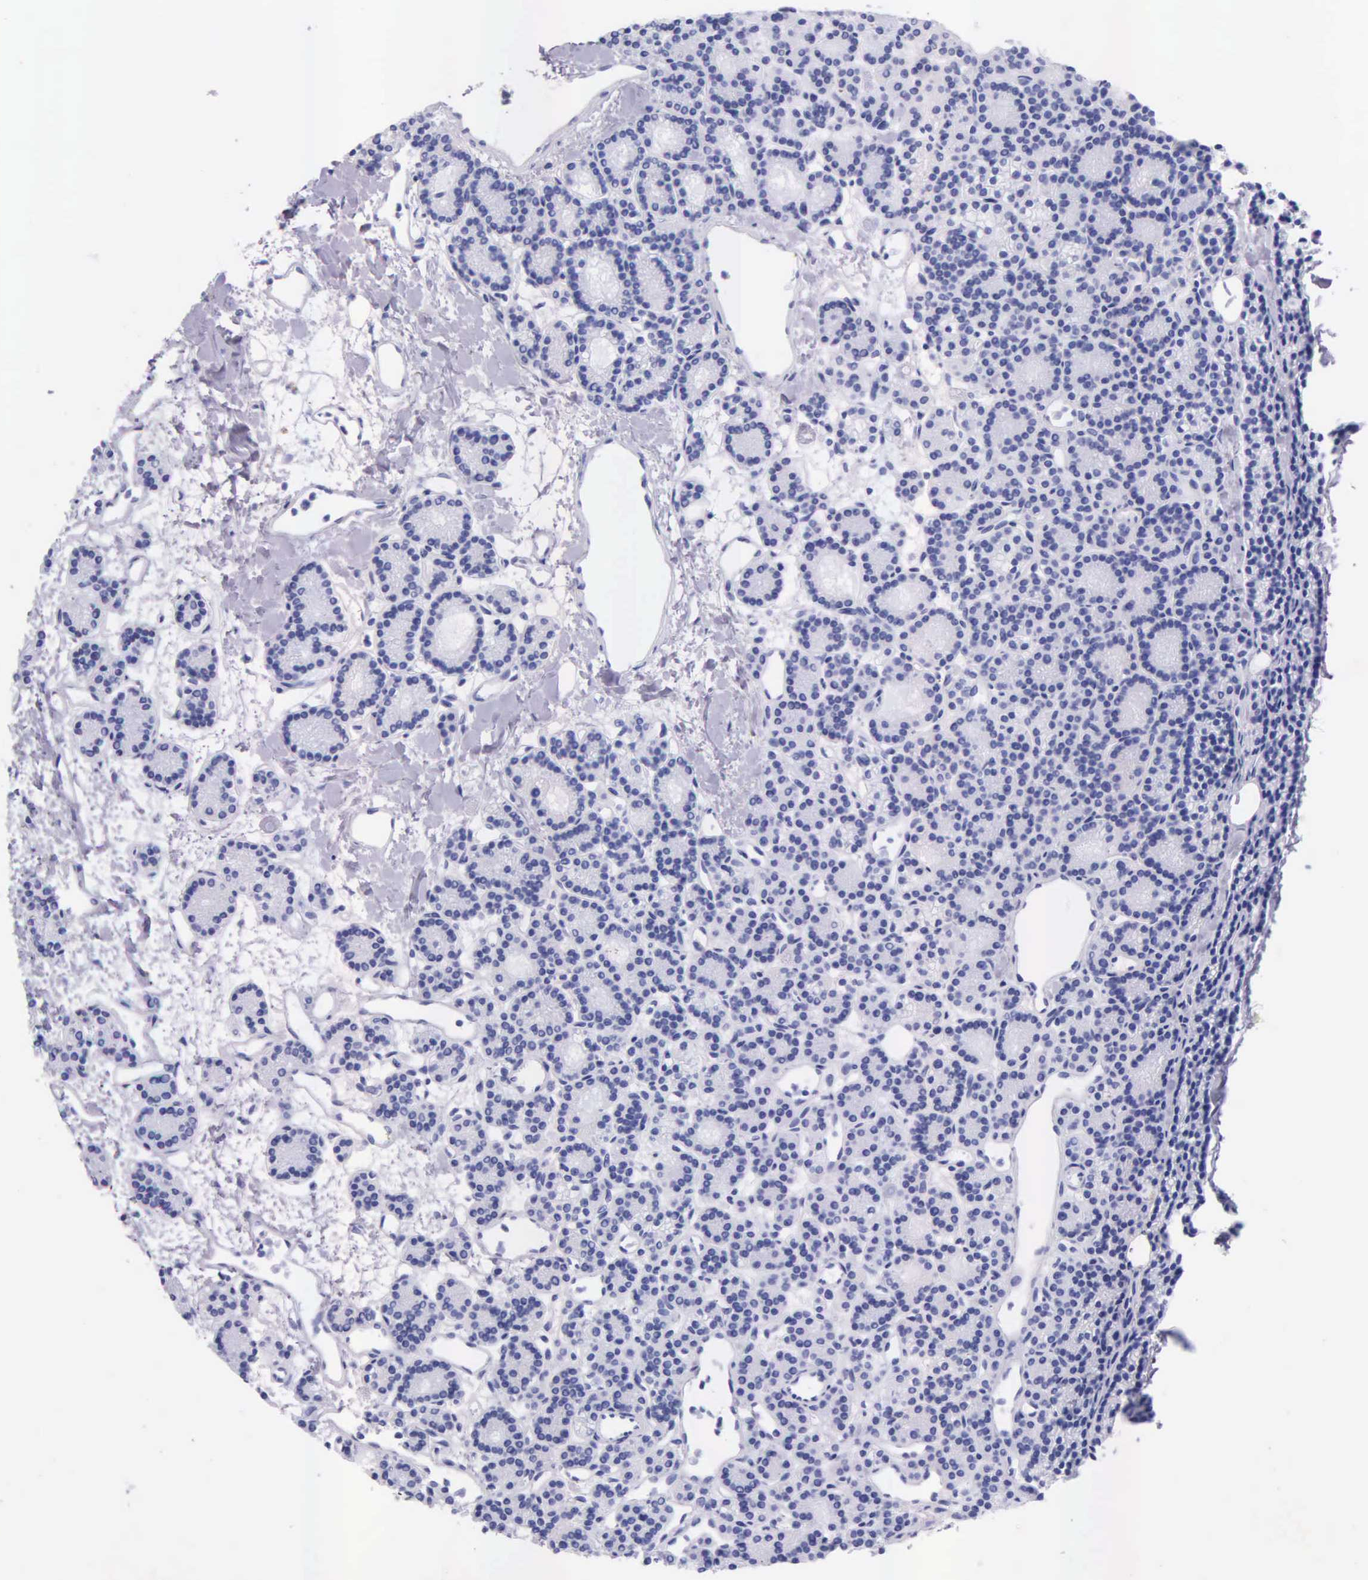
{"staining": {"intensity": "negative", "quantity": "none", "location": "none"}, "tissue": "parathyroid gland", "cell_type": "Glandular cells", "image_type": "normal", "snomed": [{"axis": "morphology", "description": "Normal tissue, NOS"}, {"axis": "topography", "description": "Parathyroid gland"}], "caption": "Glandular cells are negative for protein expression in normal human parathyroid gland. (DAB (3,3'-diaminobenzidine) immunohistochemistry (IHC), high magnification).", "gene": "KLK2", "patient": {"sex": "male", "age": 85}}